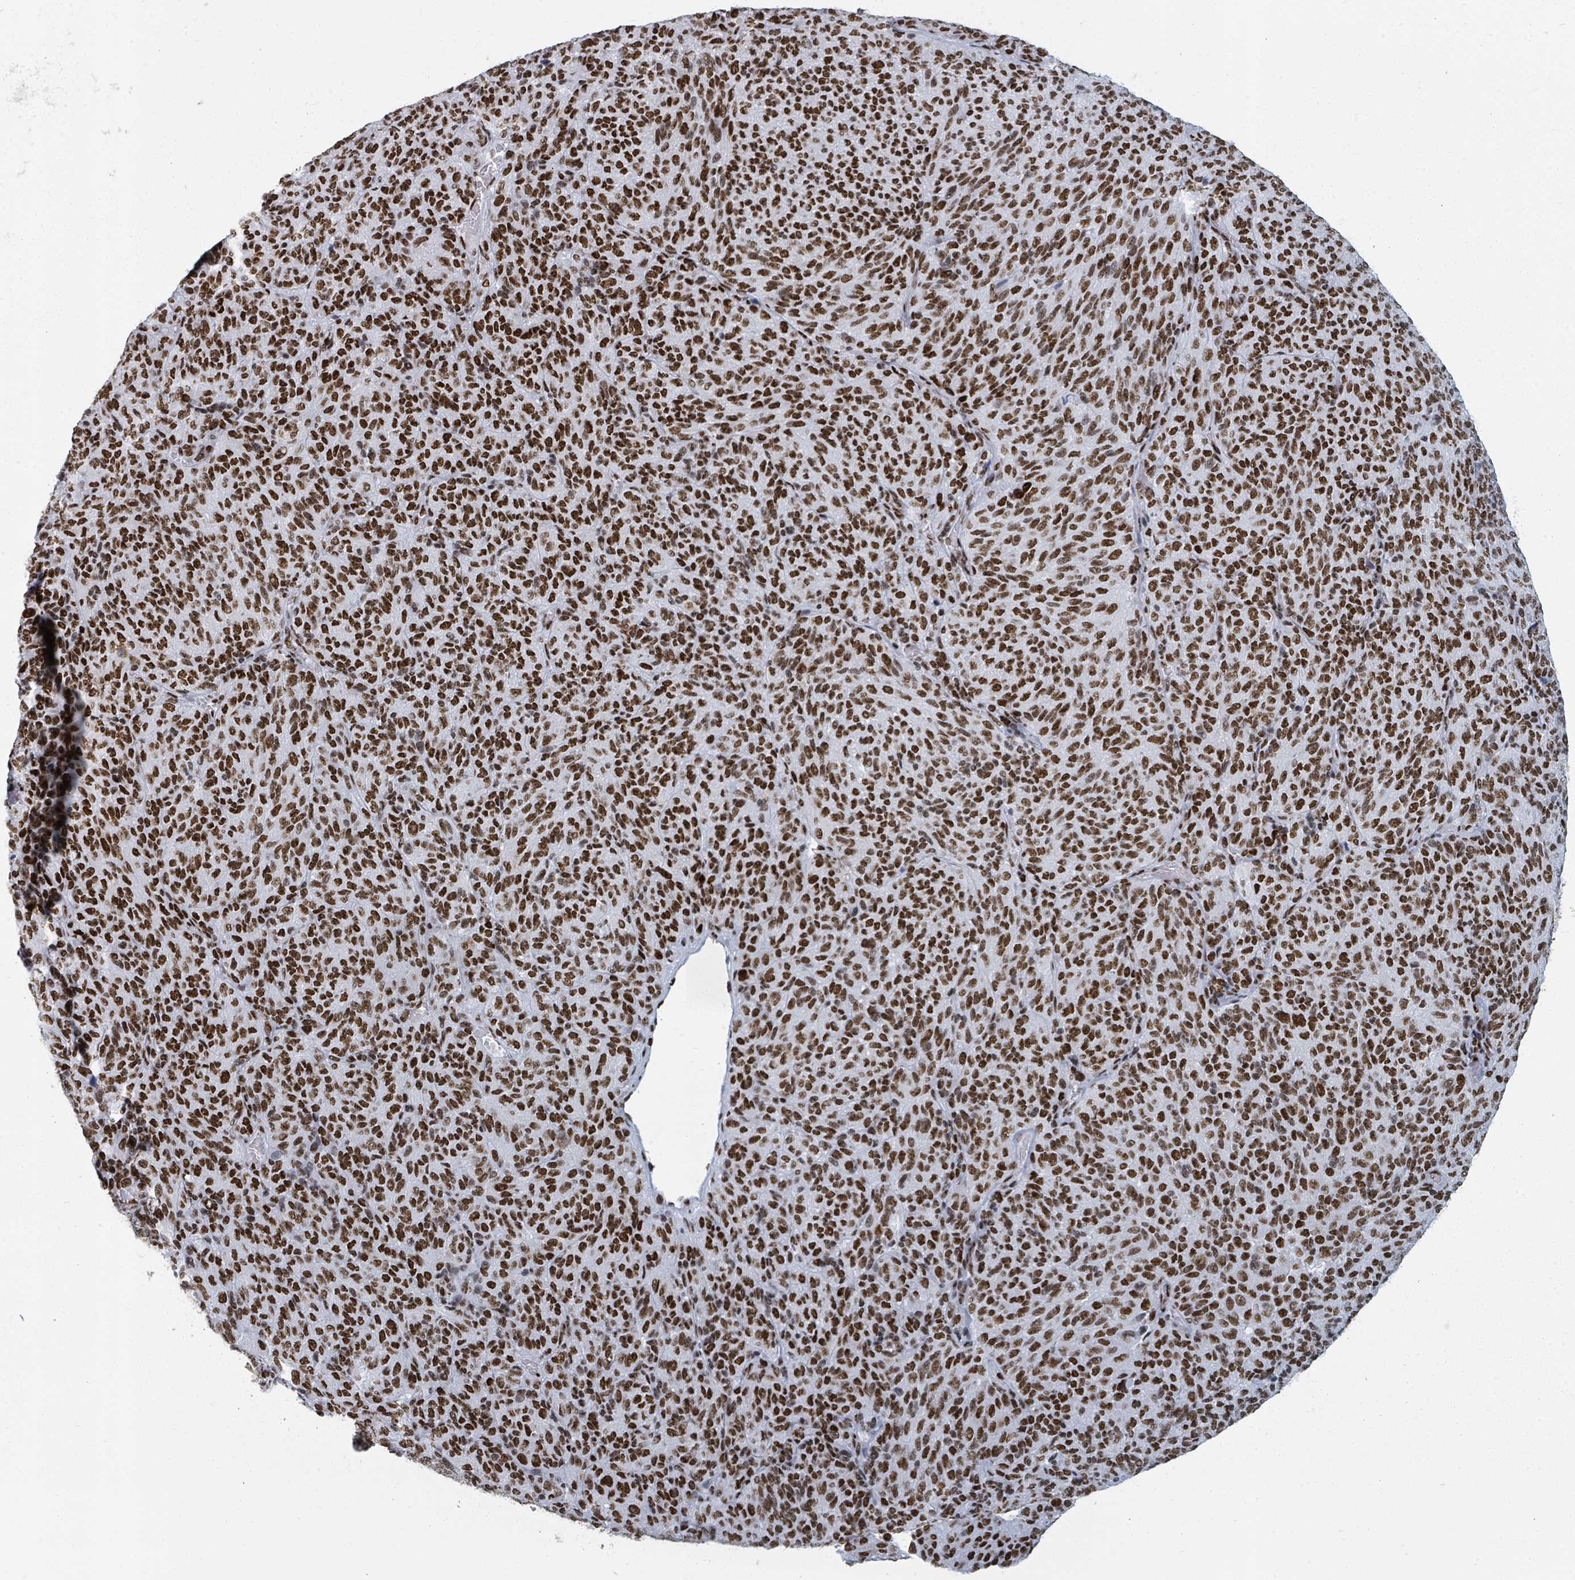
{"staining": {"intensity": "strong", "quantity": ">75%", "location": "nuclear"}, "tissue": "melanoma", "cell_type": "Tumor cells", "image_type": "cancer", "snomed": [{"axis": "morphology", "description": "Malignant melanoma, Metastatic site"}, {"axis": "topography", "description": "Brain"}], "caption": "Melanoma stained for a protein reveals strong nuclear positivity in tumor cells.", "gene": "DHX16", "patient": {"sex": "female", "age": 56}}